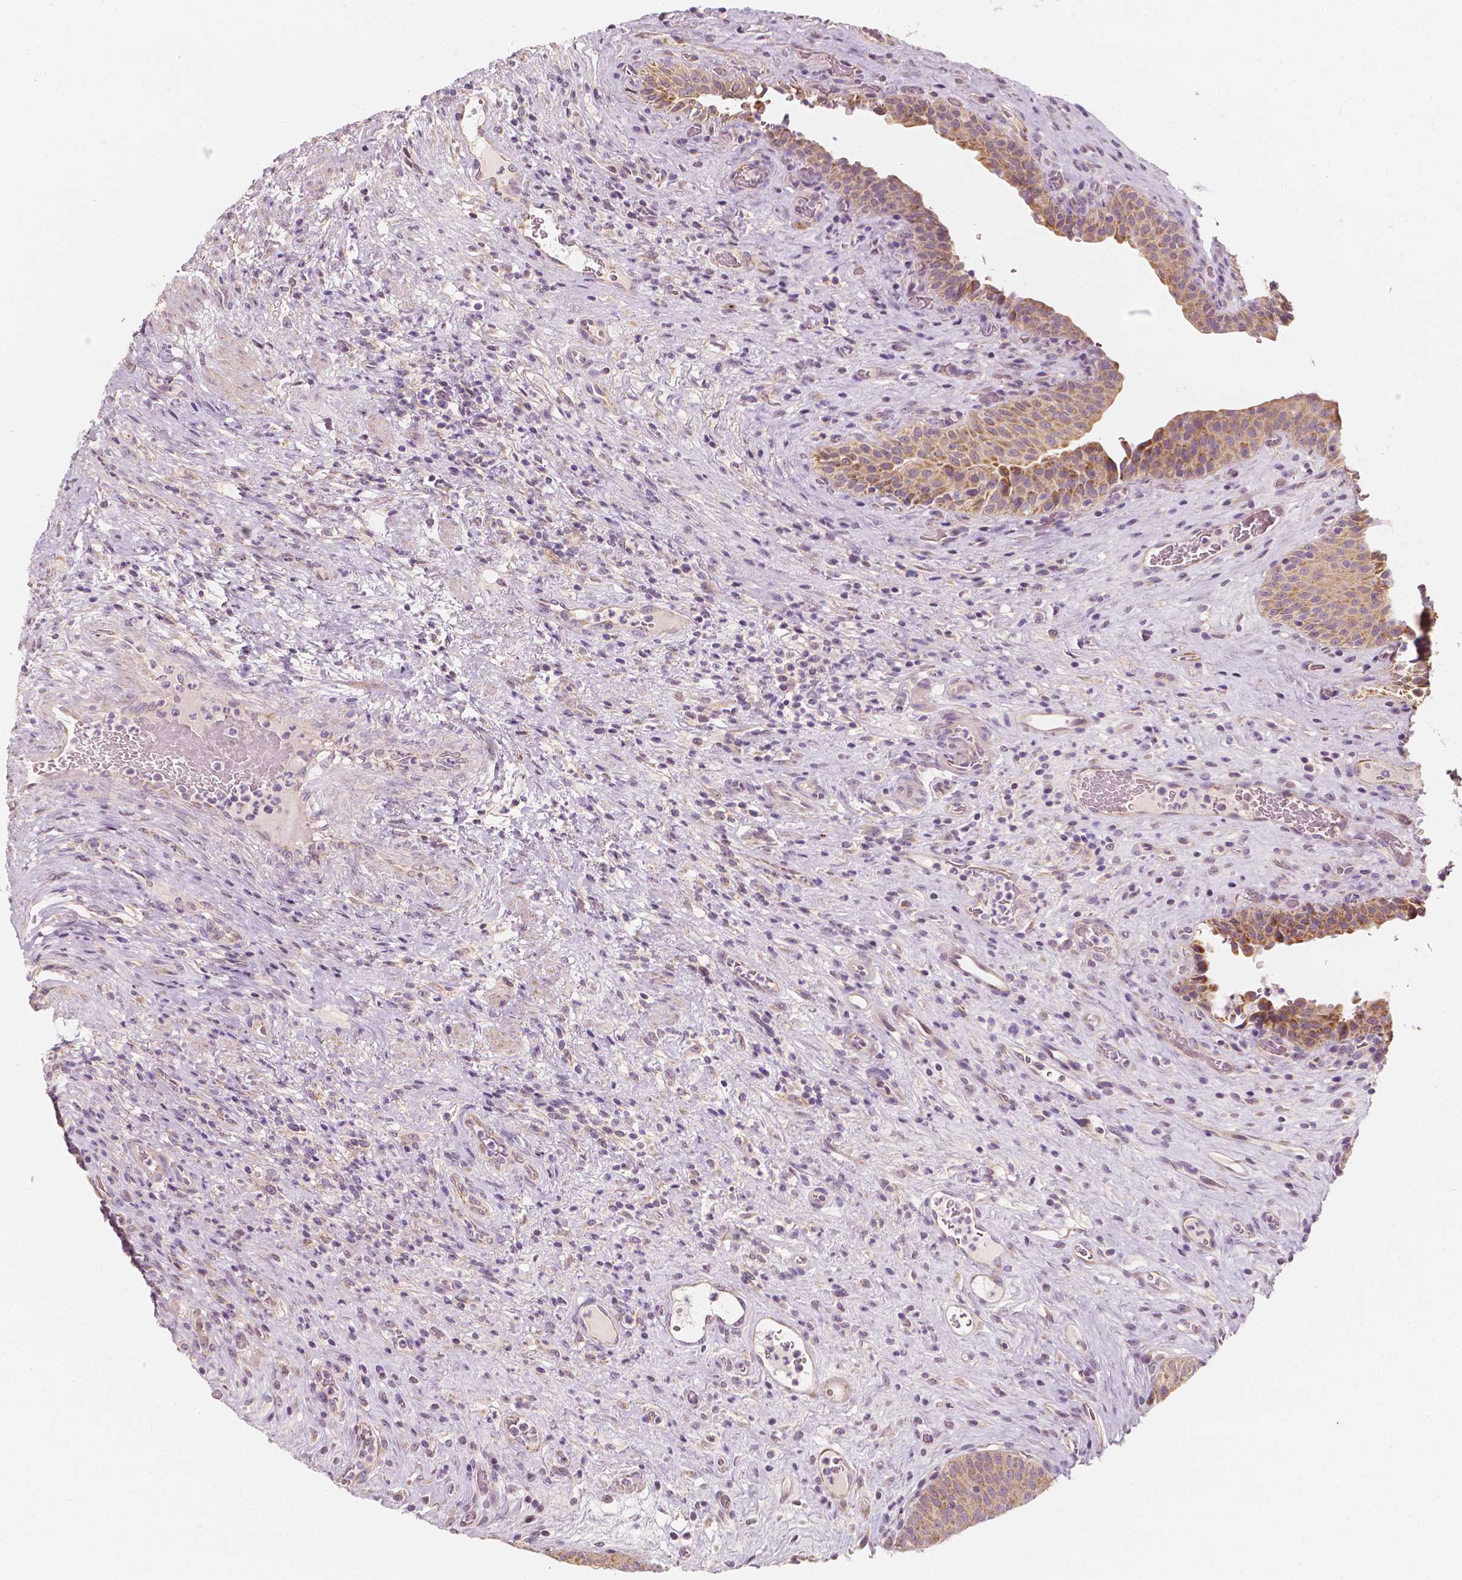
{"staining": {"intensity": "weak", "quantity": ">75%", "location": "cytoplasmic/membranous"}, "tissue": "urinary bladder", "cell_type": "Urothelial cells", "image_type": "normal", "snomed": [{"axis": "morphology", "description": "Normal tissue, NOS"}, {"axis": "topography", "description": "Urinary bladder"}, {"axis": "topography", "description": "Peripheral nerve tissue"}], "caption": "Weak cytoplasmic/membranous staining is present in approximately >75% of urothelial cells in benign urinary bladder. Nuclei are stained in blue.", "gene": "SHPK", "patient": {"sex": "male", "age": 66}}